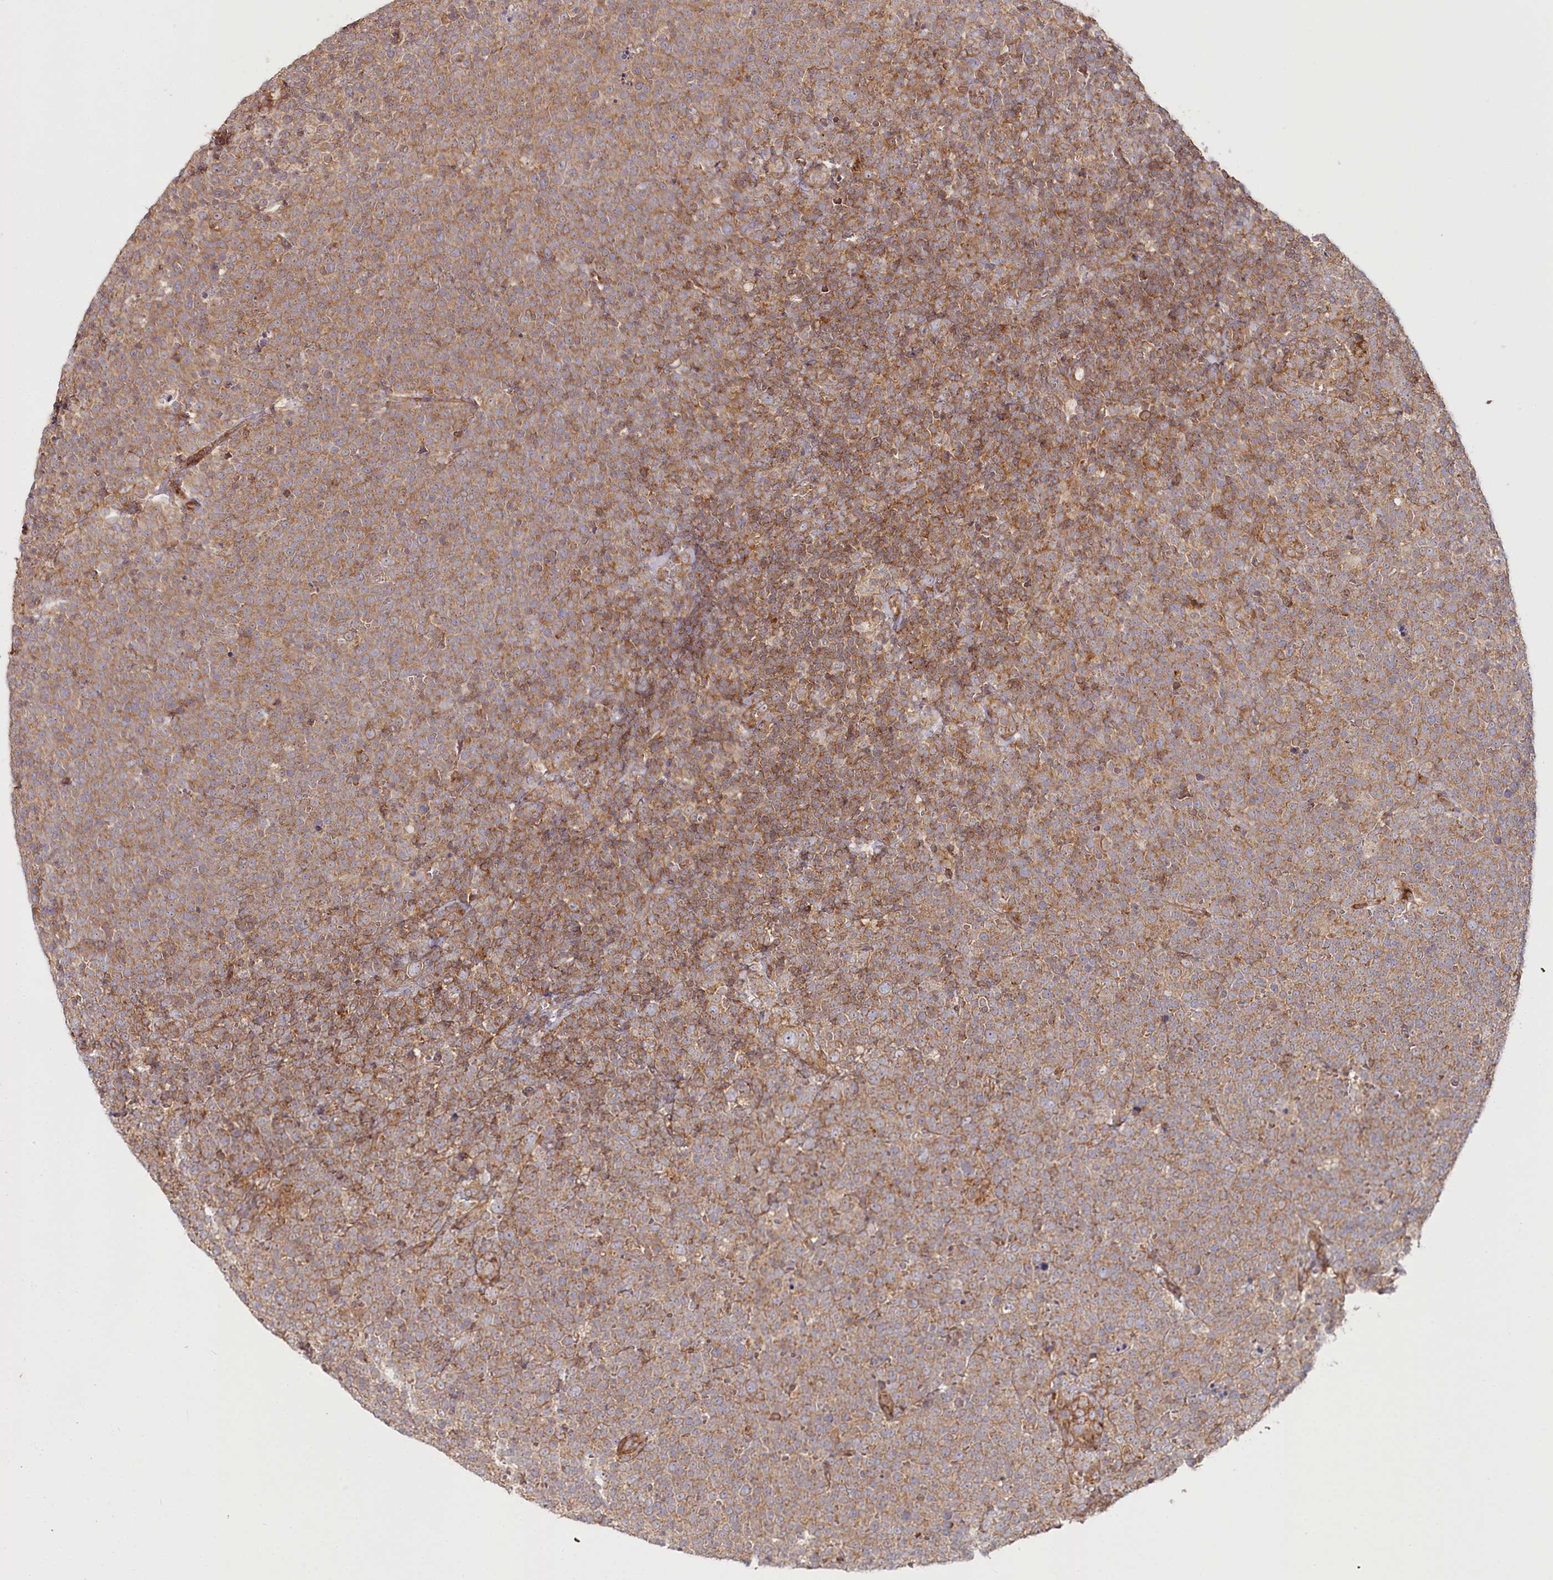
{"staining": {"intensity": "moderate", "quantity": ">75%", "location": "cytoplasmic/membranous"}, "tissue": "lymphoma", "cell_type": "Tumor cells", "image_type": "cancer", "snomed": [{"axis": "morphology", "description": "Malignant lymphoma, non-Hodgkin's type, High grade"}, {"axis": "topography", "description": "Lymph node"}], "caption": "IHC of human high-grade malignant lymphoma, non-Hodgkin's type shows medium levels of moderate cytoplasmic/membranous expression in approximately >75% of tumor cells.", "gene": "OTUD4", "patient": {"sex": "male", "age": 61}}